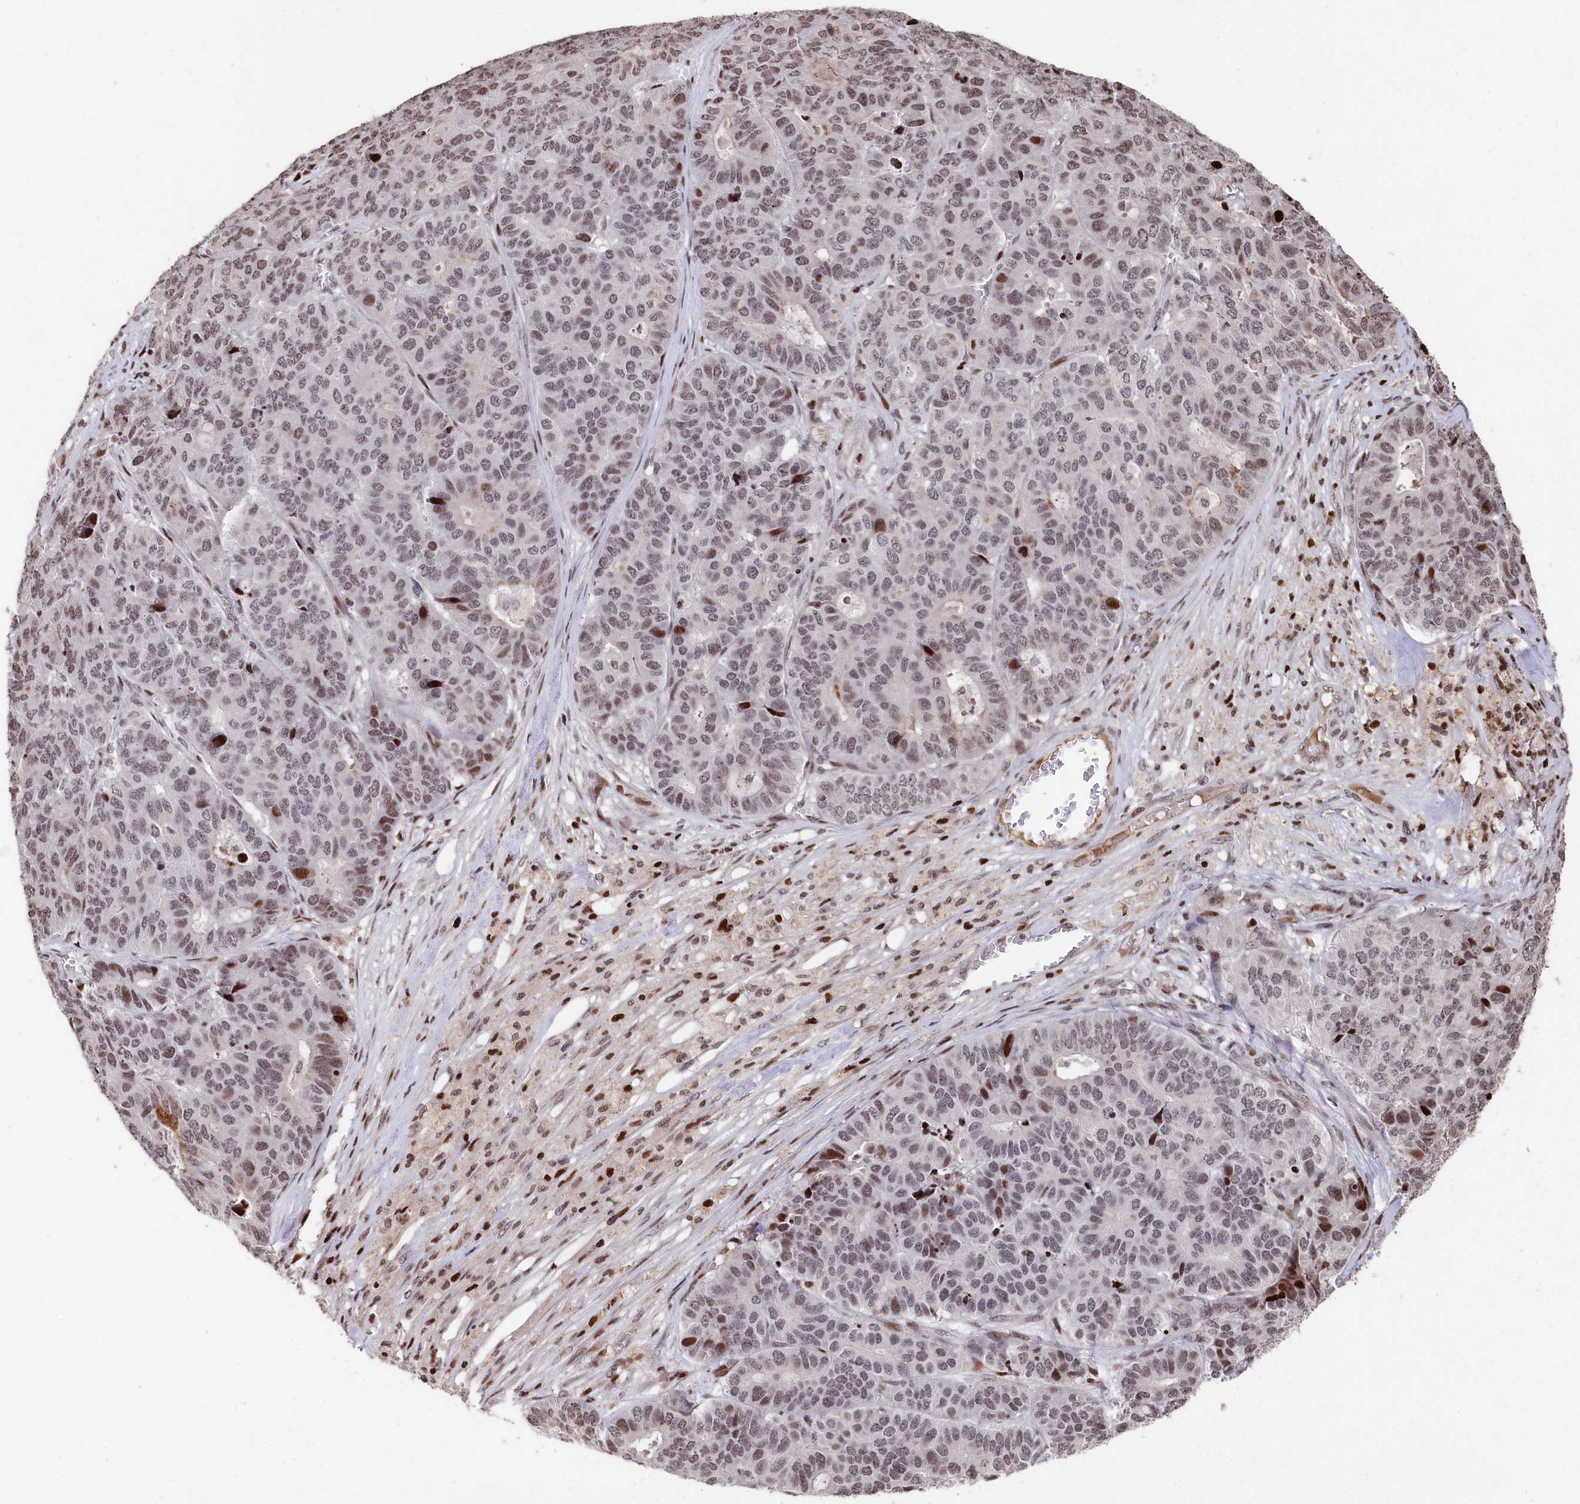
{"staining": {"intensity": "moderate", "quantity": "25%-75%", "location": "nuclear"}, "tissue": "pancreatic cancer", "cell_type": "Tumor cells", "image_type": "cancer", "snomed": [{"axis": "morphology", "description": "Adenocarcinoma, NOS"}, {"axis": "topography", "description": "Pancreas"}], "caption": "Immunohistochemical staining of human pancreatic cancer reveals medium levels of moderate nuclear protein expression in about 25%-75% of tumor cells.", "gene": "MCF2L2", "patient": {"sex": "male", "age": 50}}